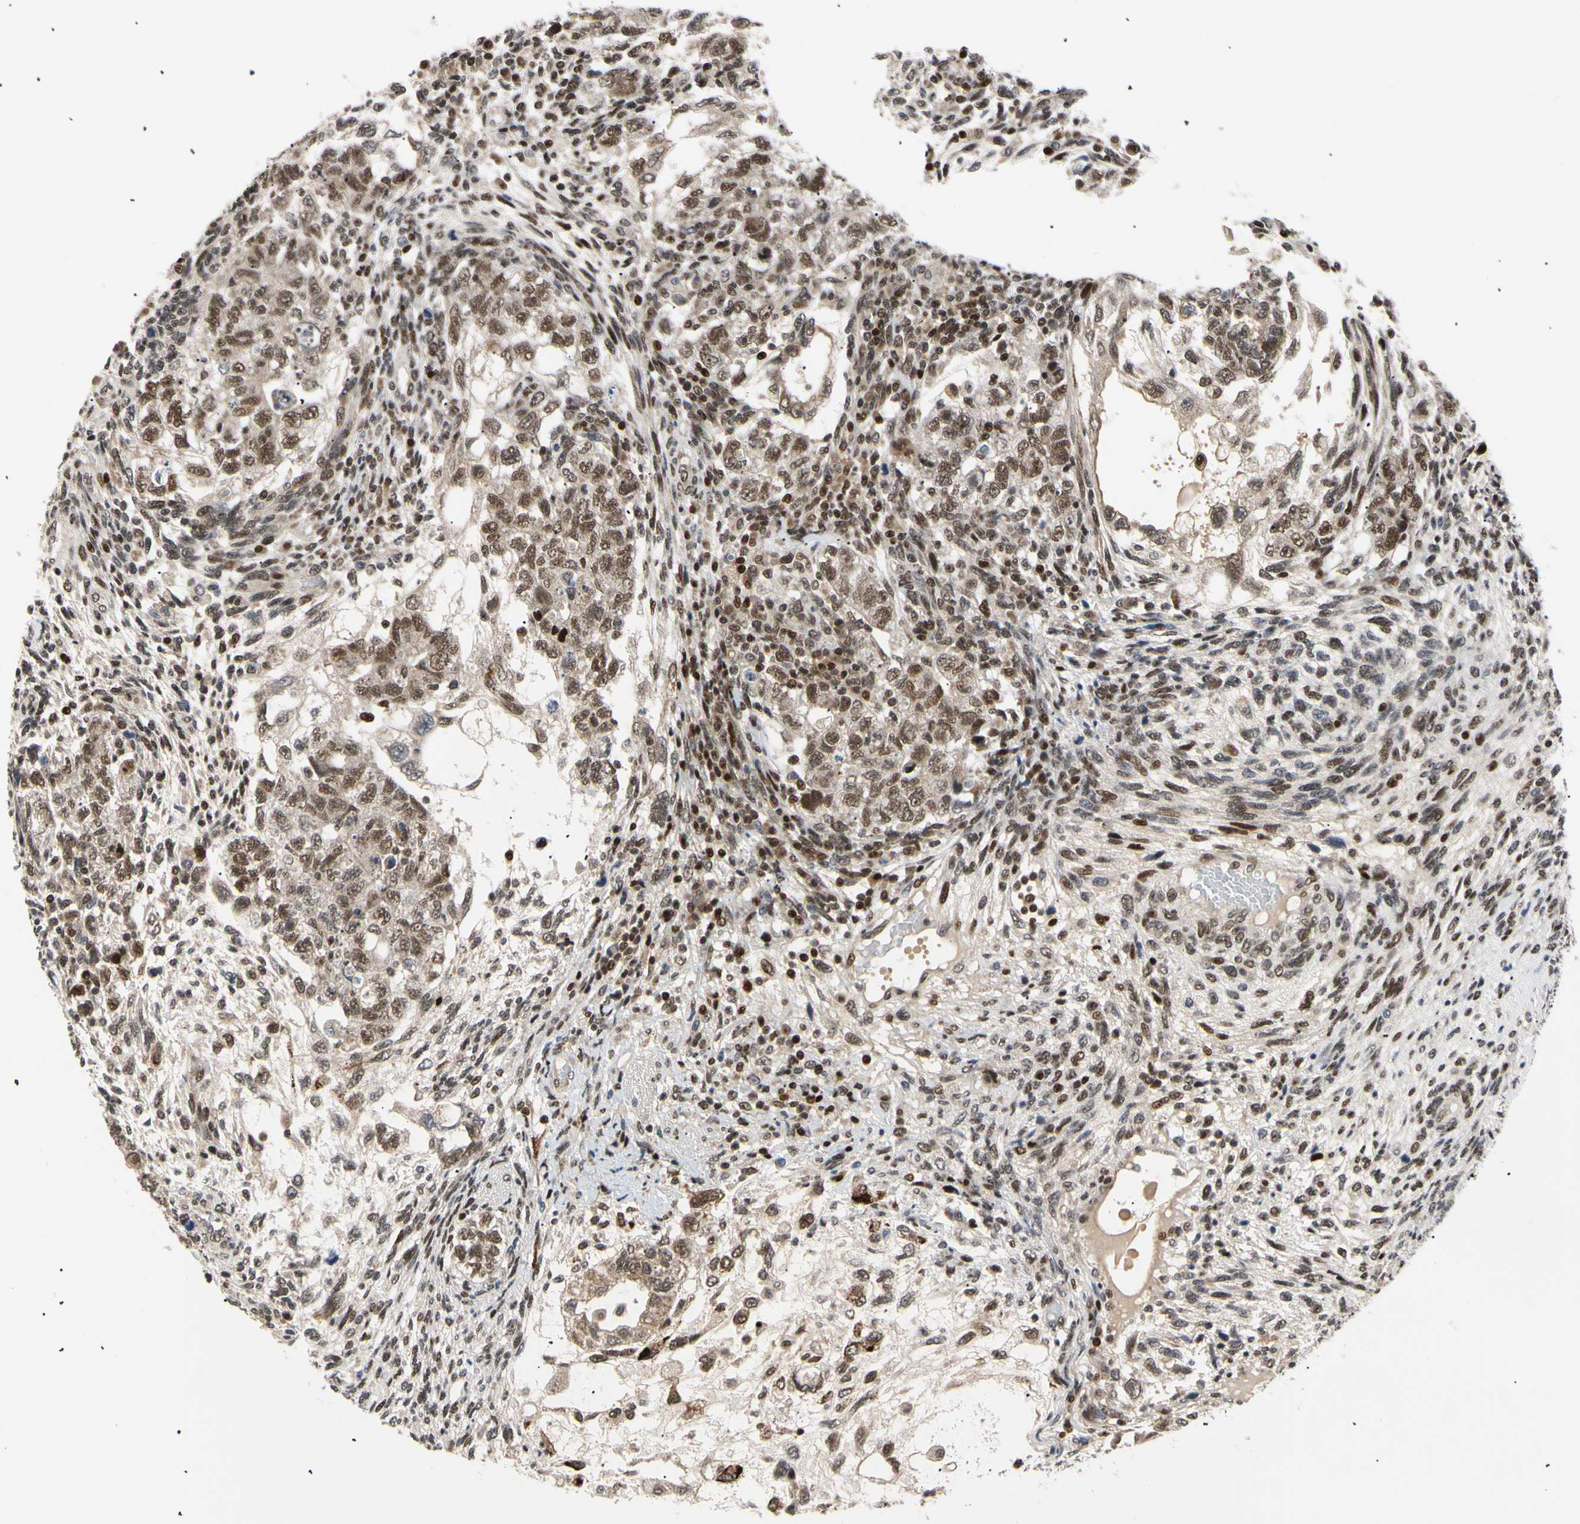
{"staining": {"intensity": "moderate", "quantity": ">75%", "location": "nuclear"}, "tissue": "testis cancer", "cell_type": "Tumor cells", "image_type": "cancer", "snomed": [{"axis": "morphology", "description": "Normal tissue, NOS"}, {"axis": "morphology", "description": "Carcinoma, Embryonal, NOS"}, {"axis": "topography", "description": "Testis"}], "caption": "Human embryonal carcinoma (testis) stained with a protein marker reveals moderate staining in tumor cells.", "gene": "E2F1", "patient": {"sex": "male", "age": 36}}